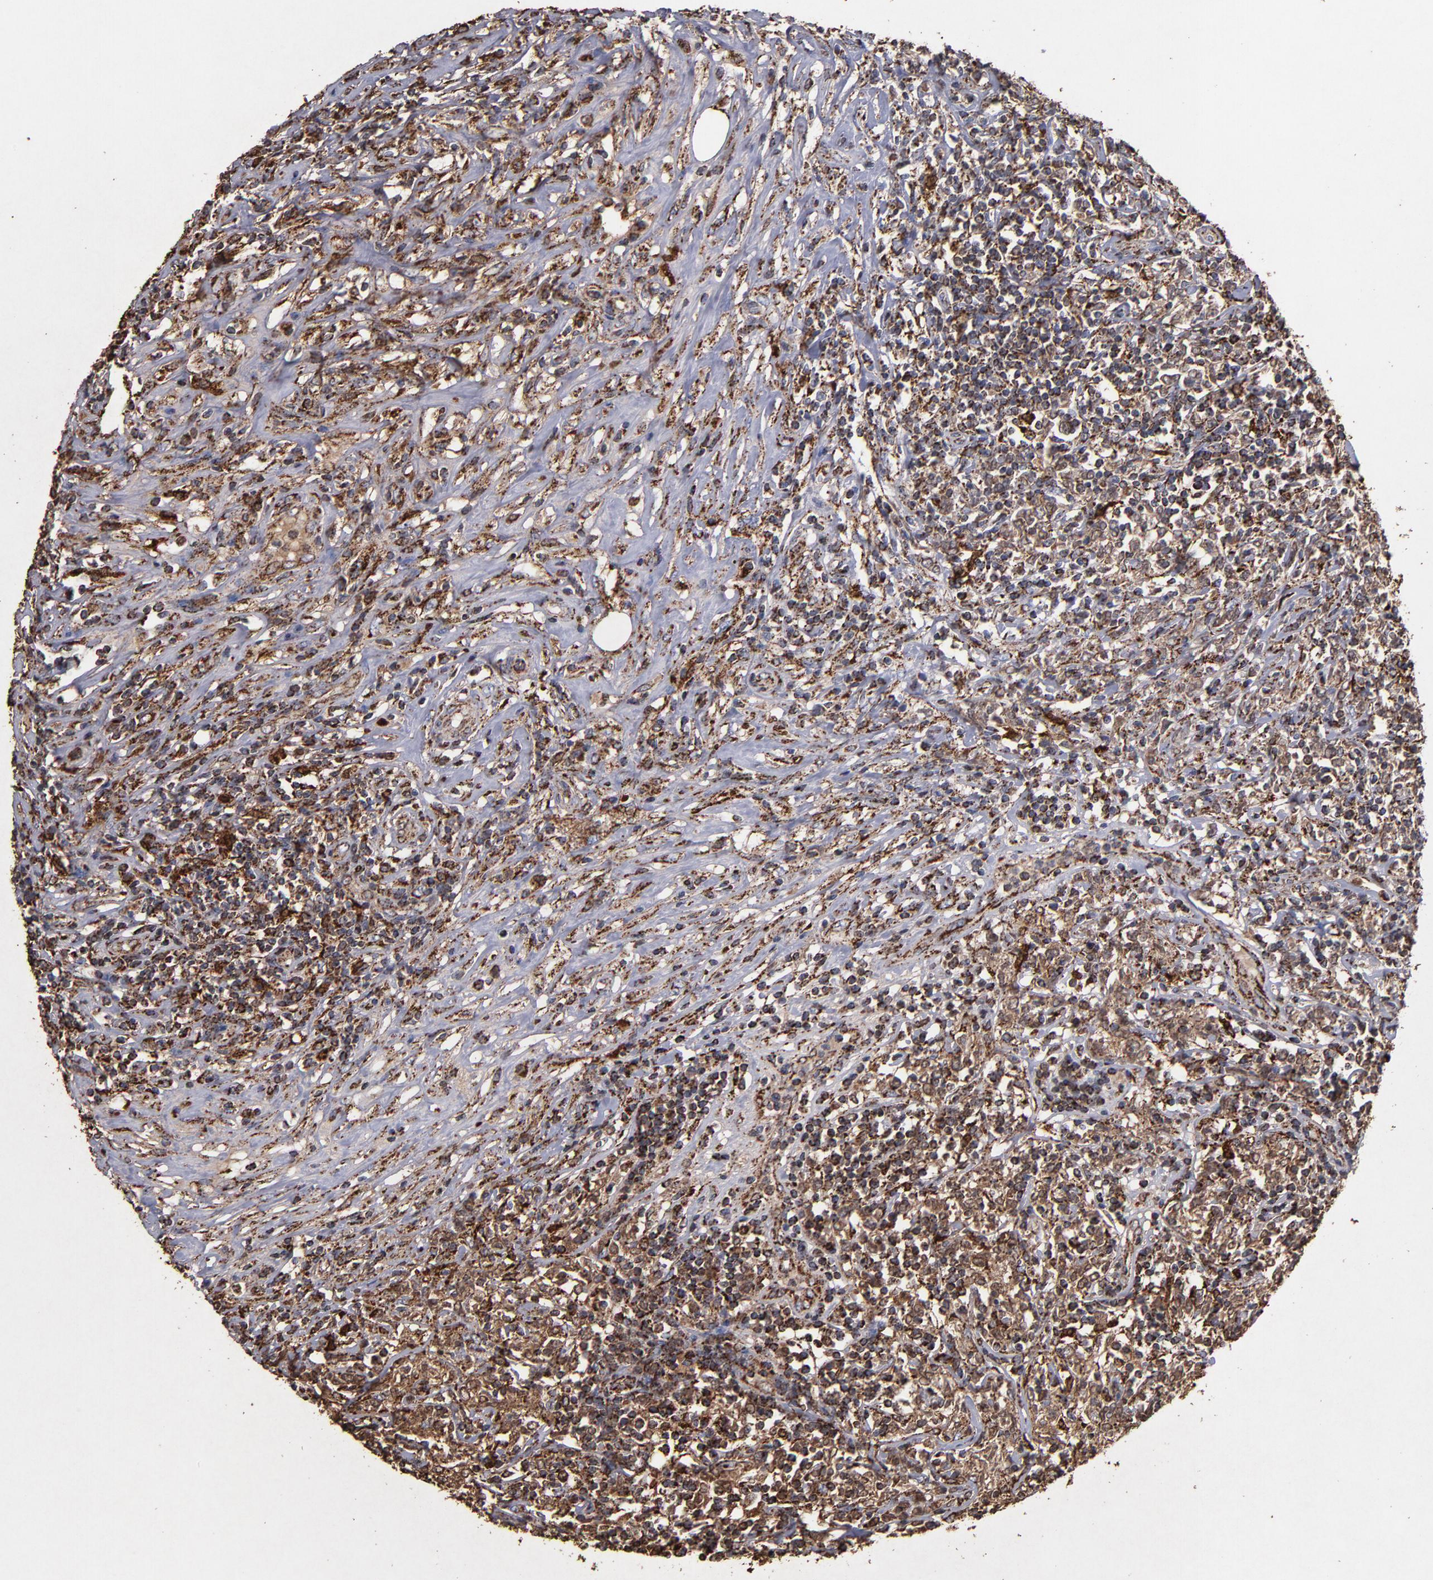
{"staining": {"intensity": "moderate", "quantity": ">75%", "location": "cytoplasmic/membranous"}, "tissue": "lymphoma", "cell_type": "Tumor cells", "image_type": "cancer", "snomed": [{"axis": "morphology", "description": "Malignant lymphoma, non-Hodgkin's type, High grade"}, {"axis": "topography", "description": "Lymph node"}], "caption": "Malignant lymphoma, non-Hodgkin's type (high-grade) stained for a protein (brown) reveals moderate cytoplasmic/membranous positive expression in approximately >75% of tumor cells.", "gene": "SOD2", "patient": {"sex": "female", "age": 84}}